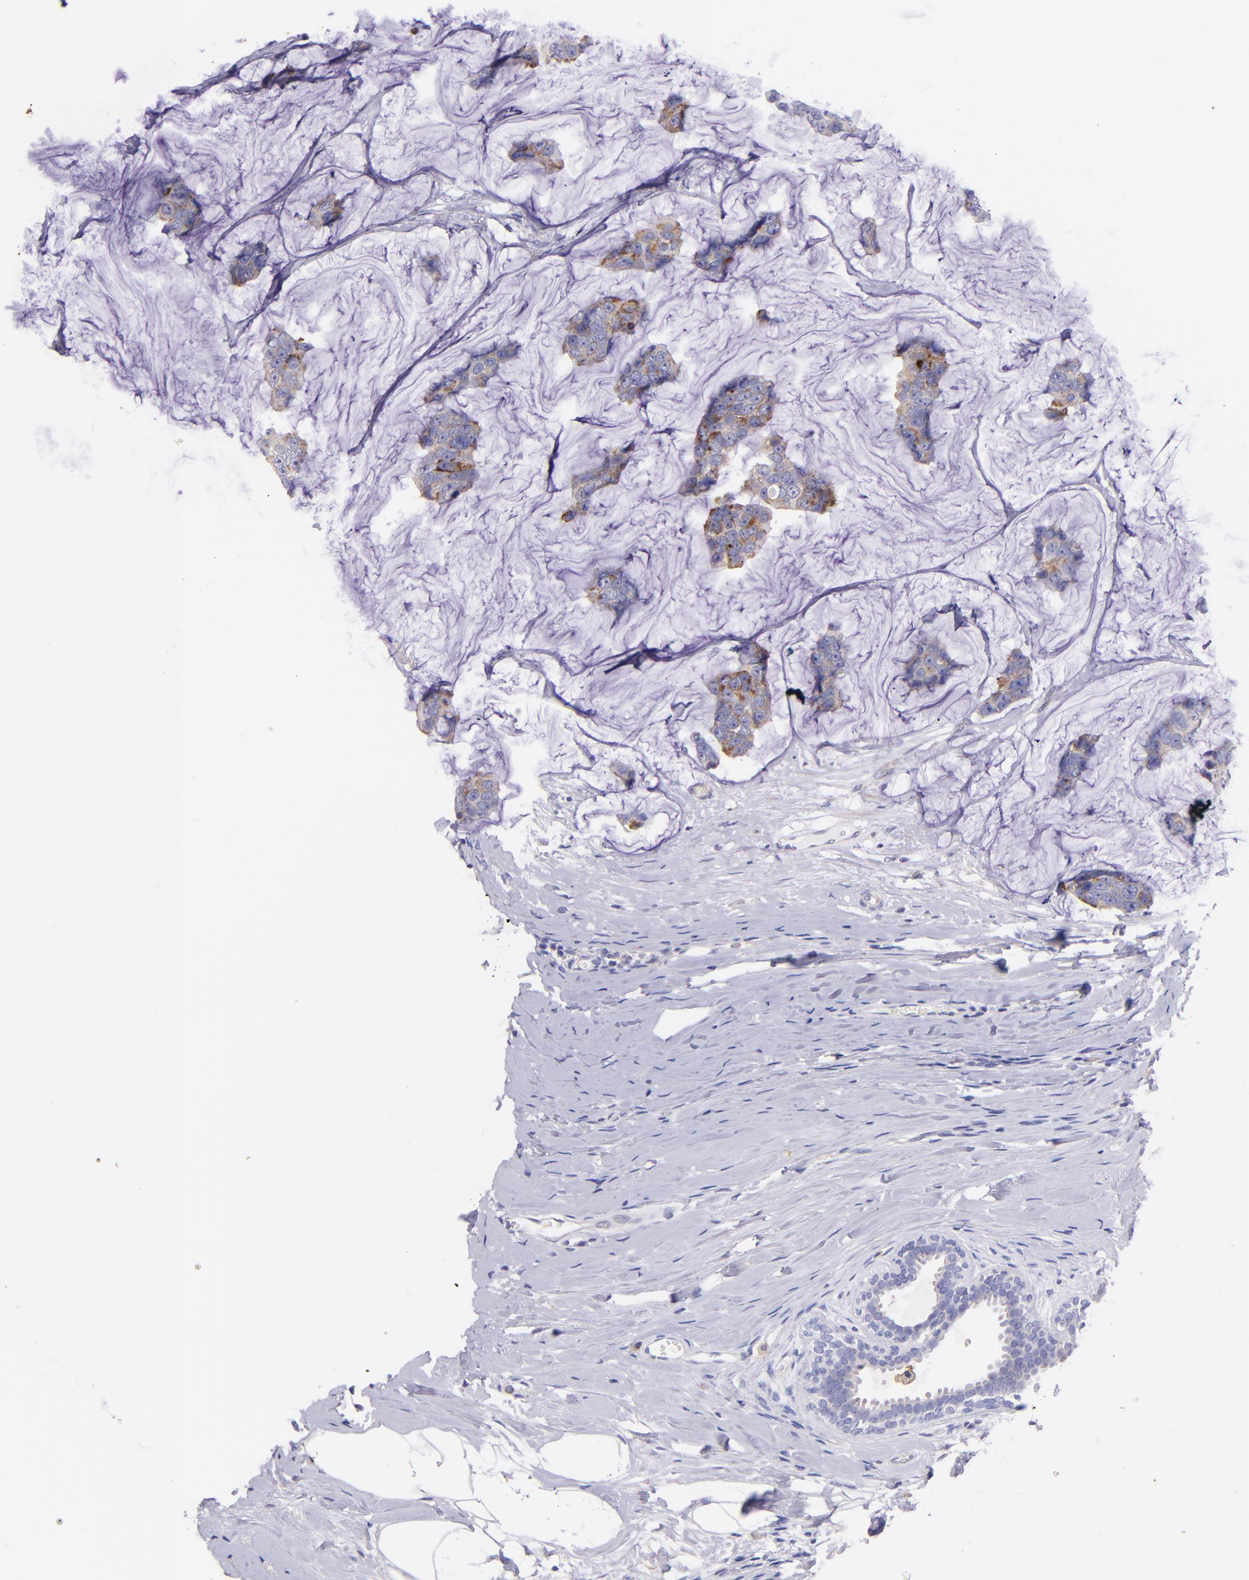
{"staining": {"intensity": "moderate", "quantity": ">75%", "location": "cytoplasmic/membranous"}, "tissue": "breast cancer", "cell_type": "Tumor cells", "image_type": "cancer", "snomed": [{"axis": "morphology", "description": "Normal tissue, NOS"}, {"axis": "morphology", "description": "Duct carcinoma"}, {"axis": "topography", "description": "Breast"}], "caption": "Breast cancer (intraductal carcinoma) was stained to show a protein in brown. There is medium levels of moderate cytoplasmic/membranous expression in about >75% of tumor cells. The staining was performed using DAB (3,3'-diaminobenzidine), with brown indicating positive protein expression. Nuclei are stained blue with hematoxylin.", "gene": "RET", "patient": {"sex": "female", "age": 50}}